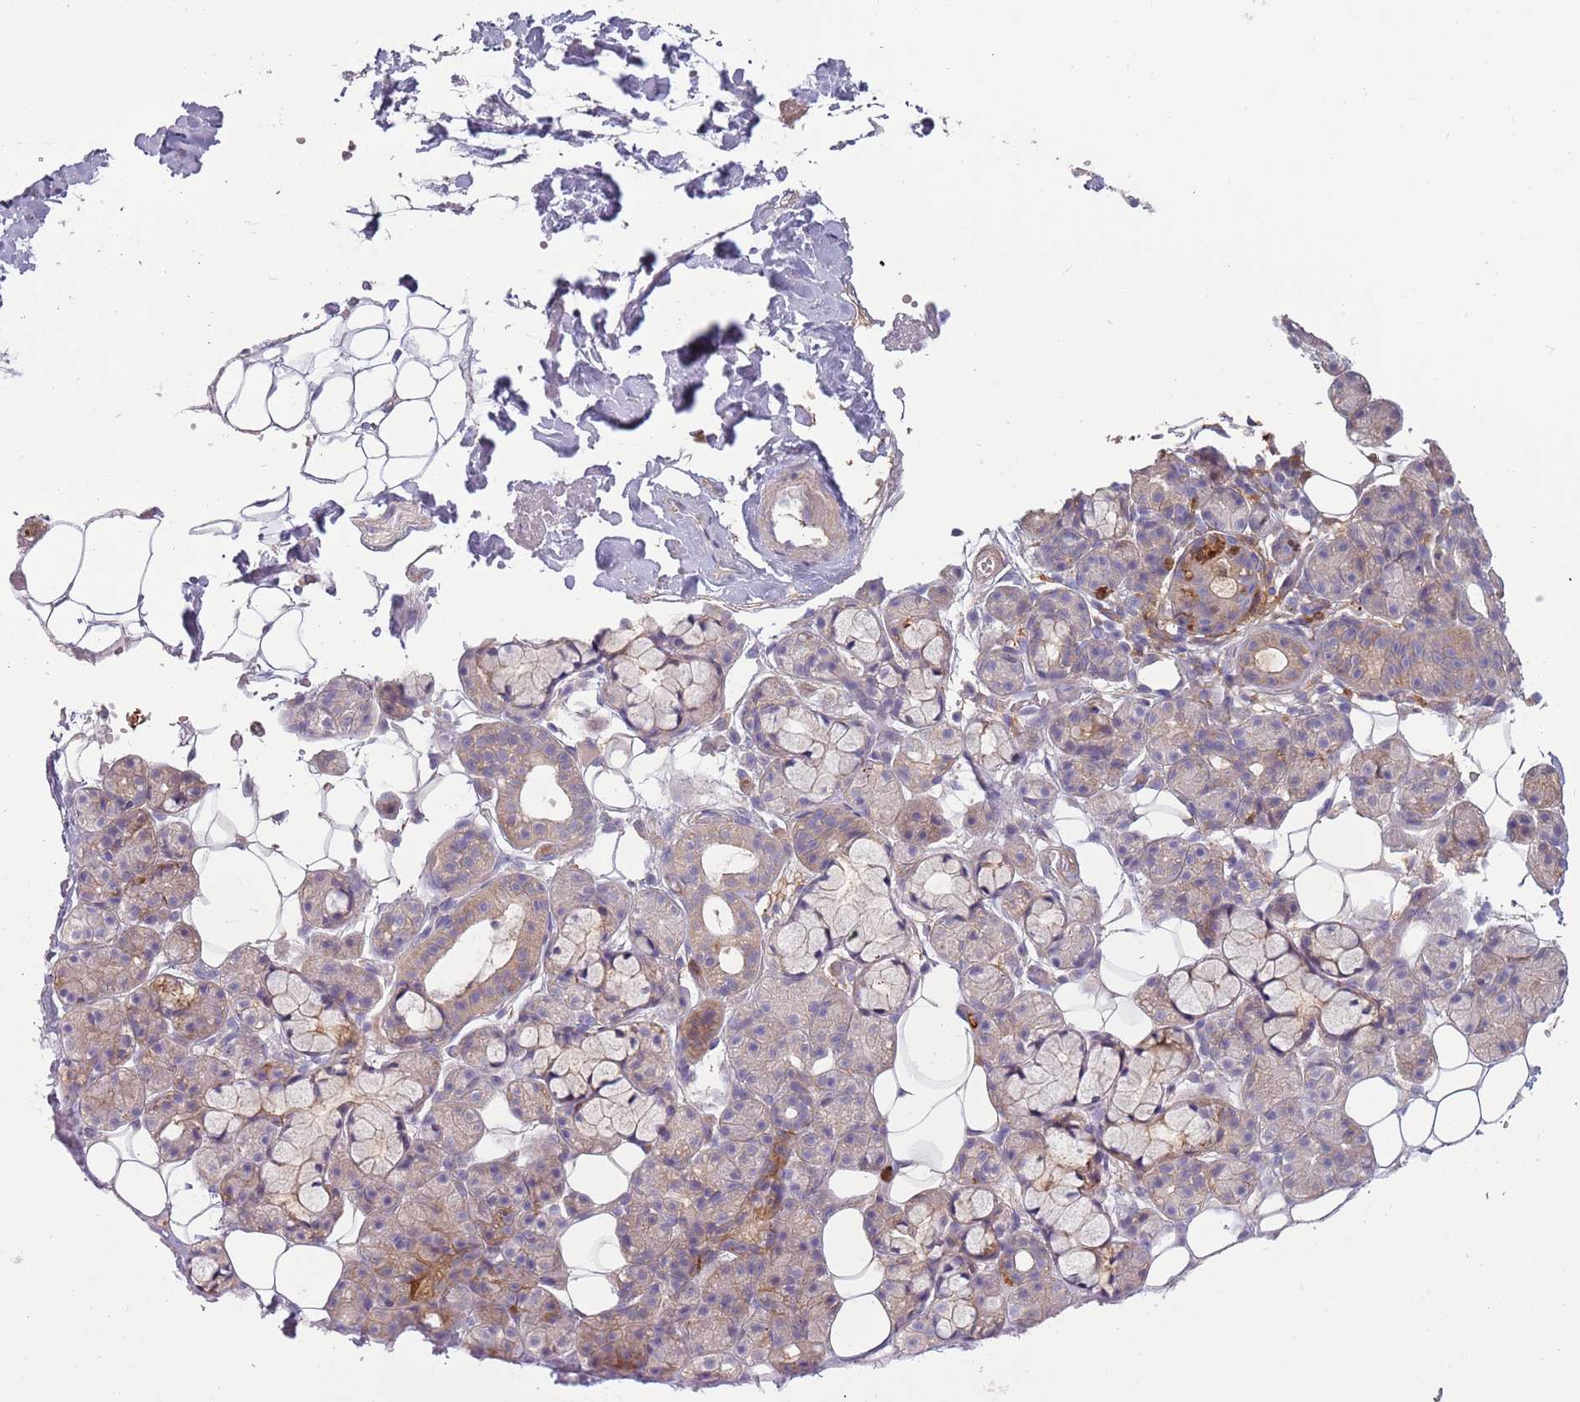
{"staining": {"intensity": "weak", "quantity": "<25%", "location": "cytoplasmic/membranous"}, "tissue": "salivary gland", "cell_type": "Glandular cells", "image_type": "normal", "snomed": [{"axis": "morphology", "description": "Normal tissue, NOS"}, {"axis": "topography", "description": "Salivary gland"}], "caption": "The histopathology image shows no staining of glandular cells in normal salivary gland. The staining is performed using DAB brown chromogen with nuclei counter-stained in using hematoxylin.", "gene": "NADK", "patient": {"sex": "male", "age": 63}}